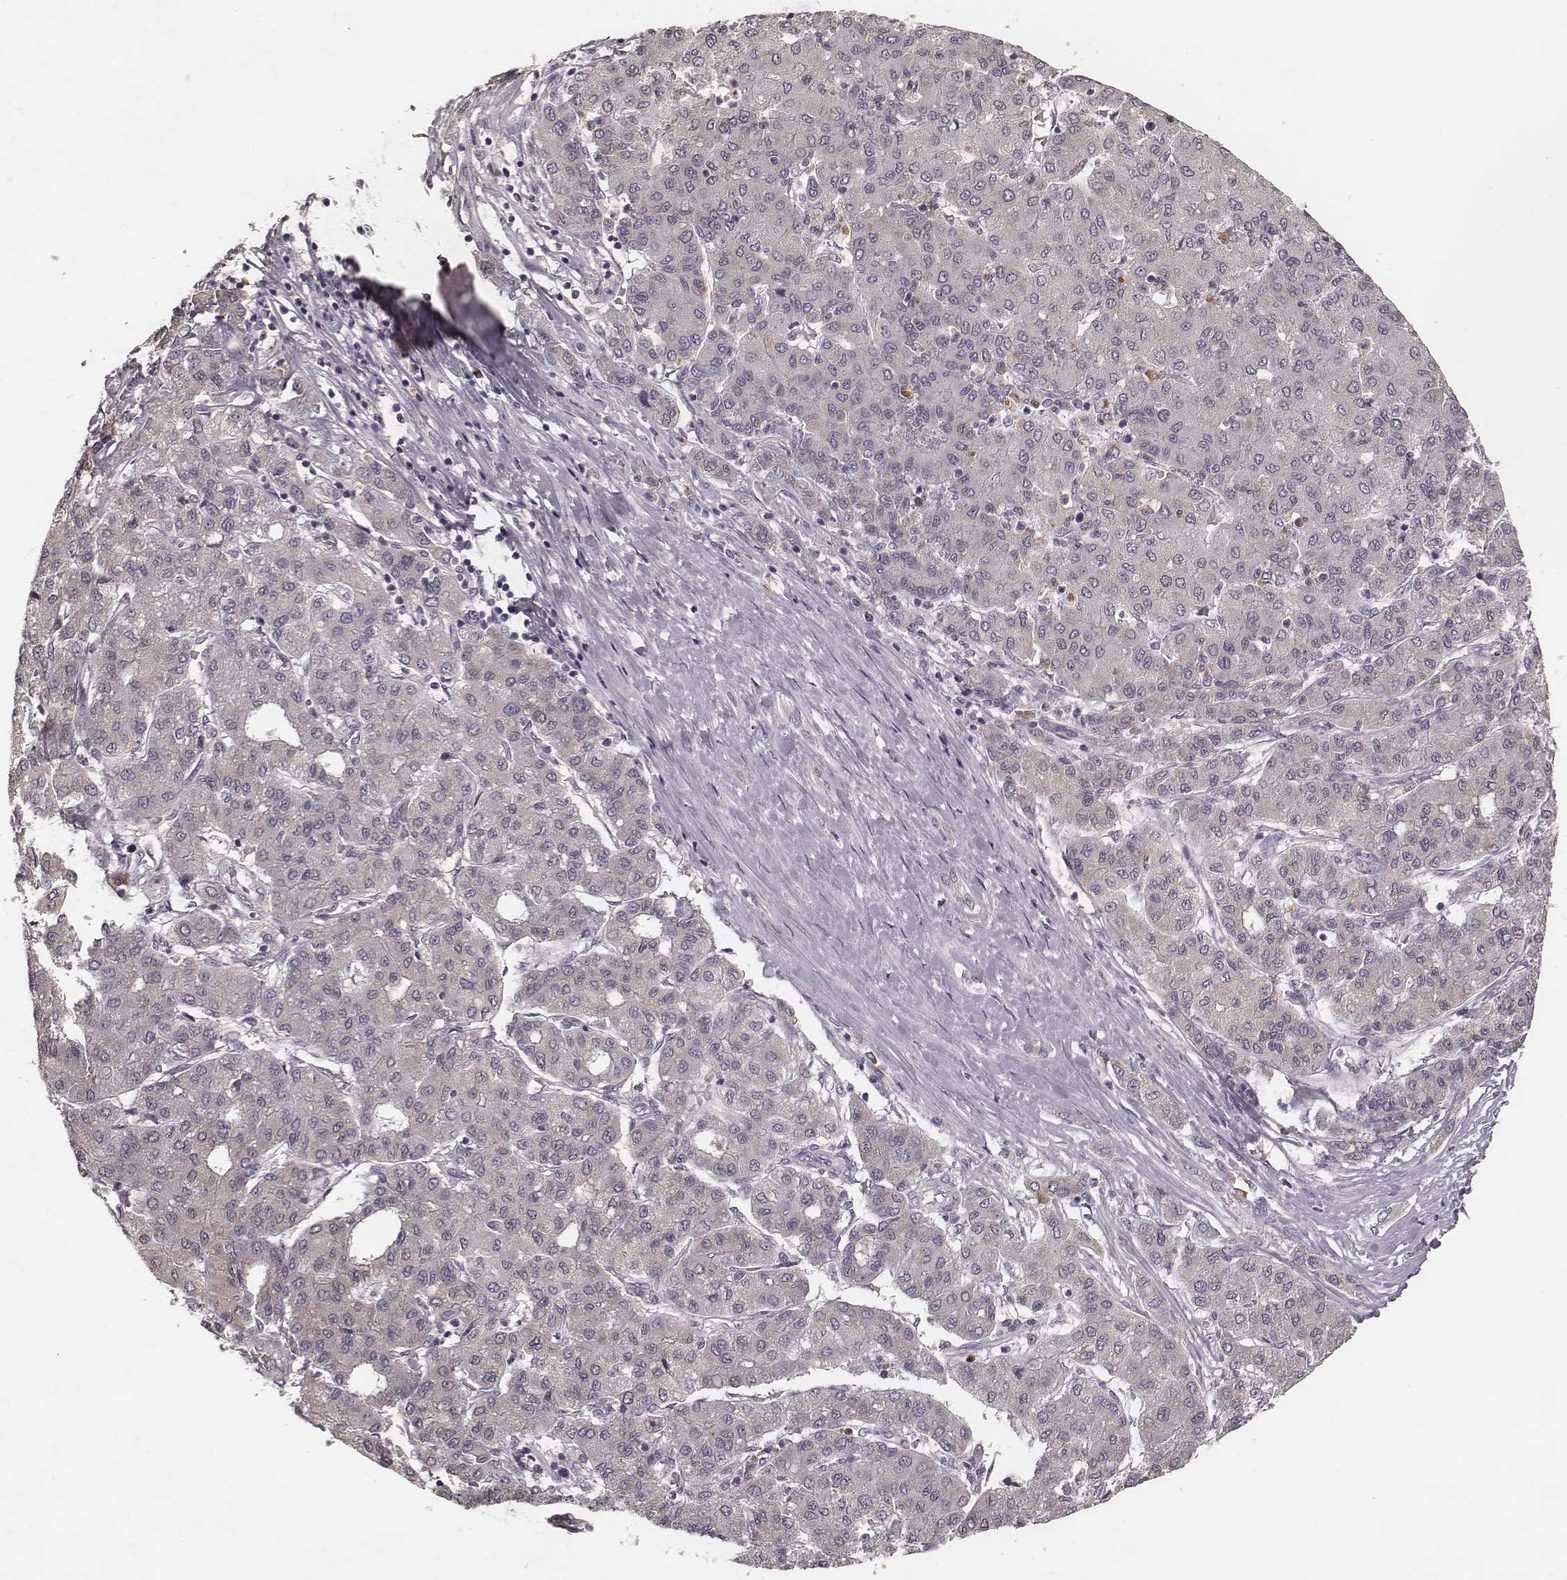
{"staining": {"intensity": "weak", "quantity": "<25%", "location": "cytoplasmic/membranous"}, "tissue": "liver cancer", "cell_type": "Tumor cells", "image_type": "cancer", "snomed": [{"axis": "morphology", "description": "Carcinoma, Hepatocellular, NOS"}, {"axis": "topography", "description": "Liver"}], "caption": "Liver cancer (hepatocellular carcinoma) was stained to show a protein in brown. There is no significant positivity in tumor cells. (DAB (3,3'-diaminobenzidine) immunohistochemistry (IHC) visualized using brightfield microscopy, high magnification).", "gene": "P2RX5", "patient": {"sex": "male", "age": 65}}